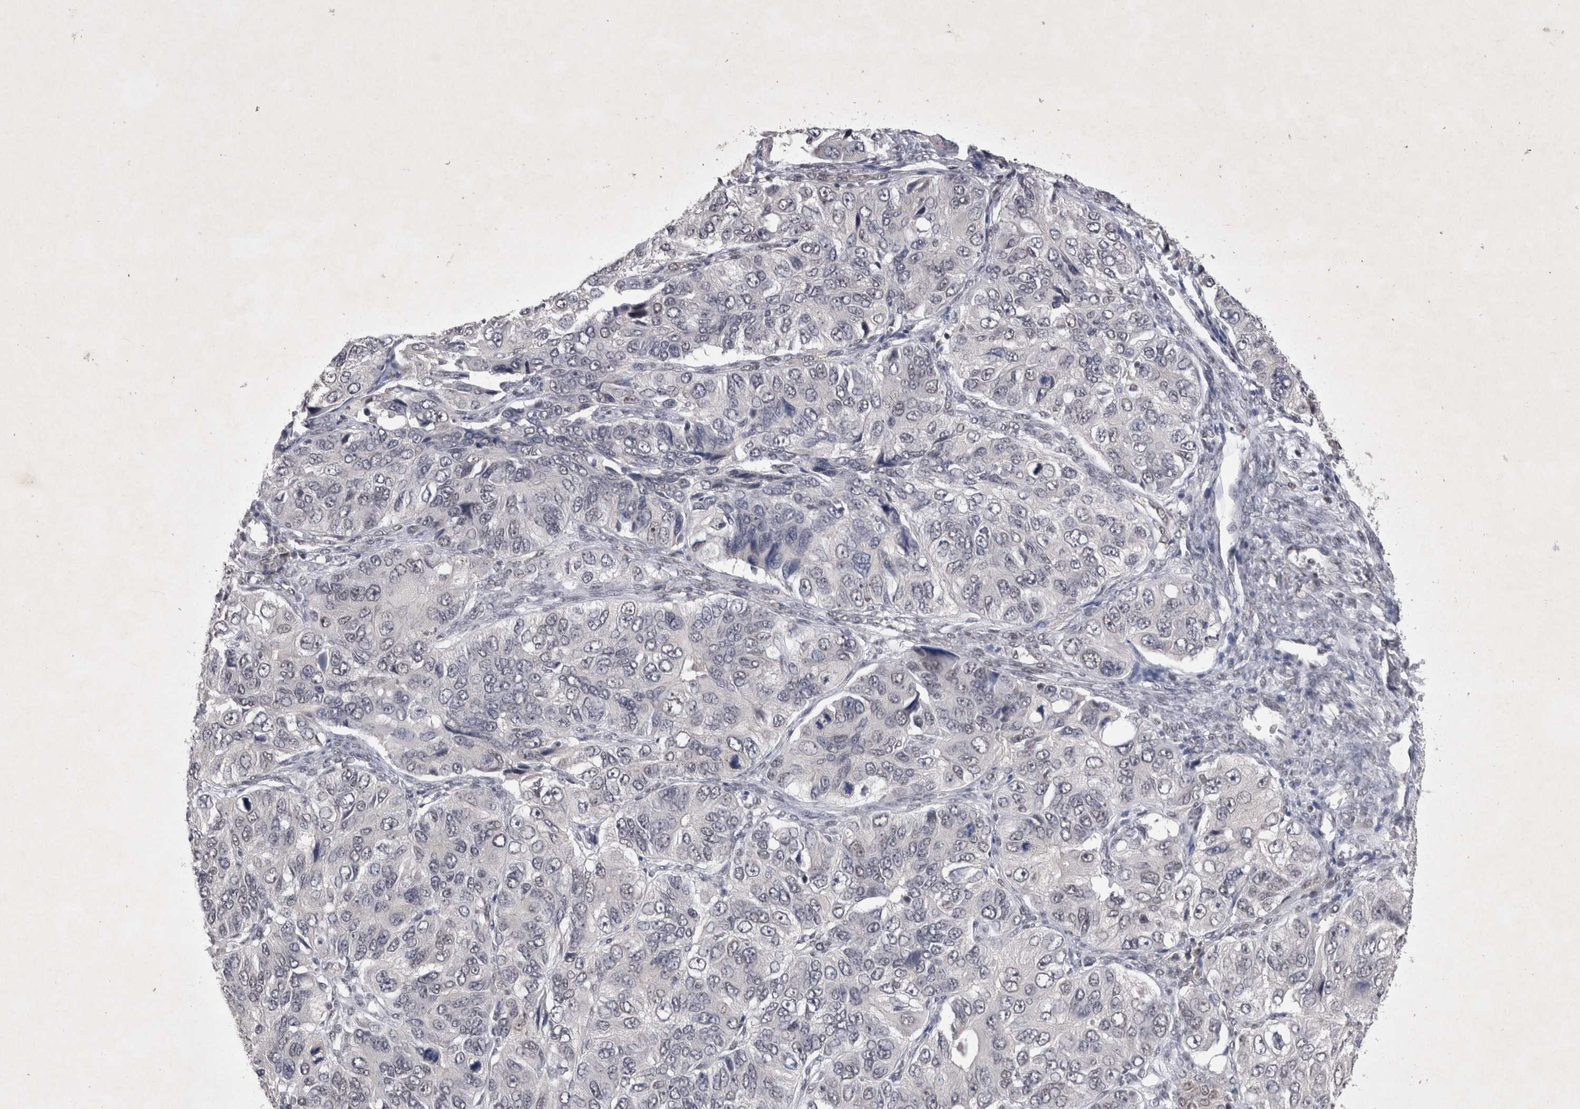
{"staining": {"intensity": "negative", "quantity": "none", "location": "none"}, "tissue": "ovarian cancer", "cell_type": "Tumor cells", "image_type": "cancer", "snomed": [{"axis": "morphology", "description": "Carcinoma, endometroid"}, {"axis": "topography", "description": "Ovary"}], "caption": "This histopathology image is of ovarian cancer (endometroid carcinoma) stained with immunohistochemistry (IHC) to label a protein in brown with the nuclei are counter-stained blue. There is no positivity in tumor cells.", "gene": "RBM6", "patient": {"sex": "female", "age": 51}}